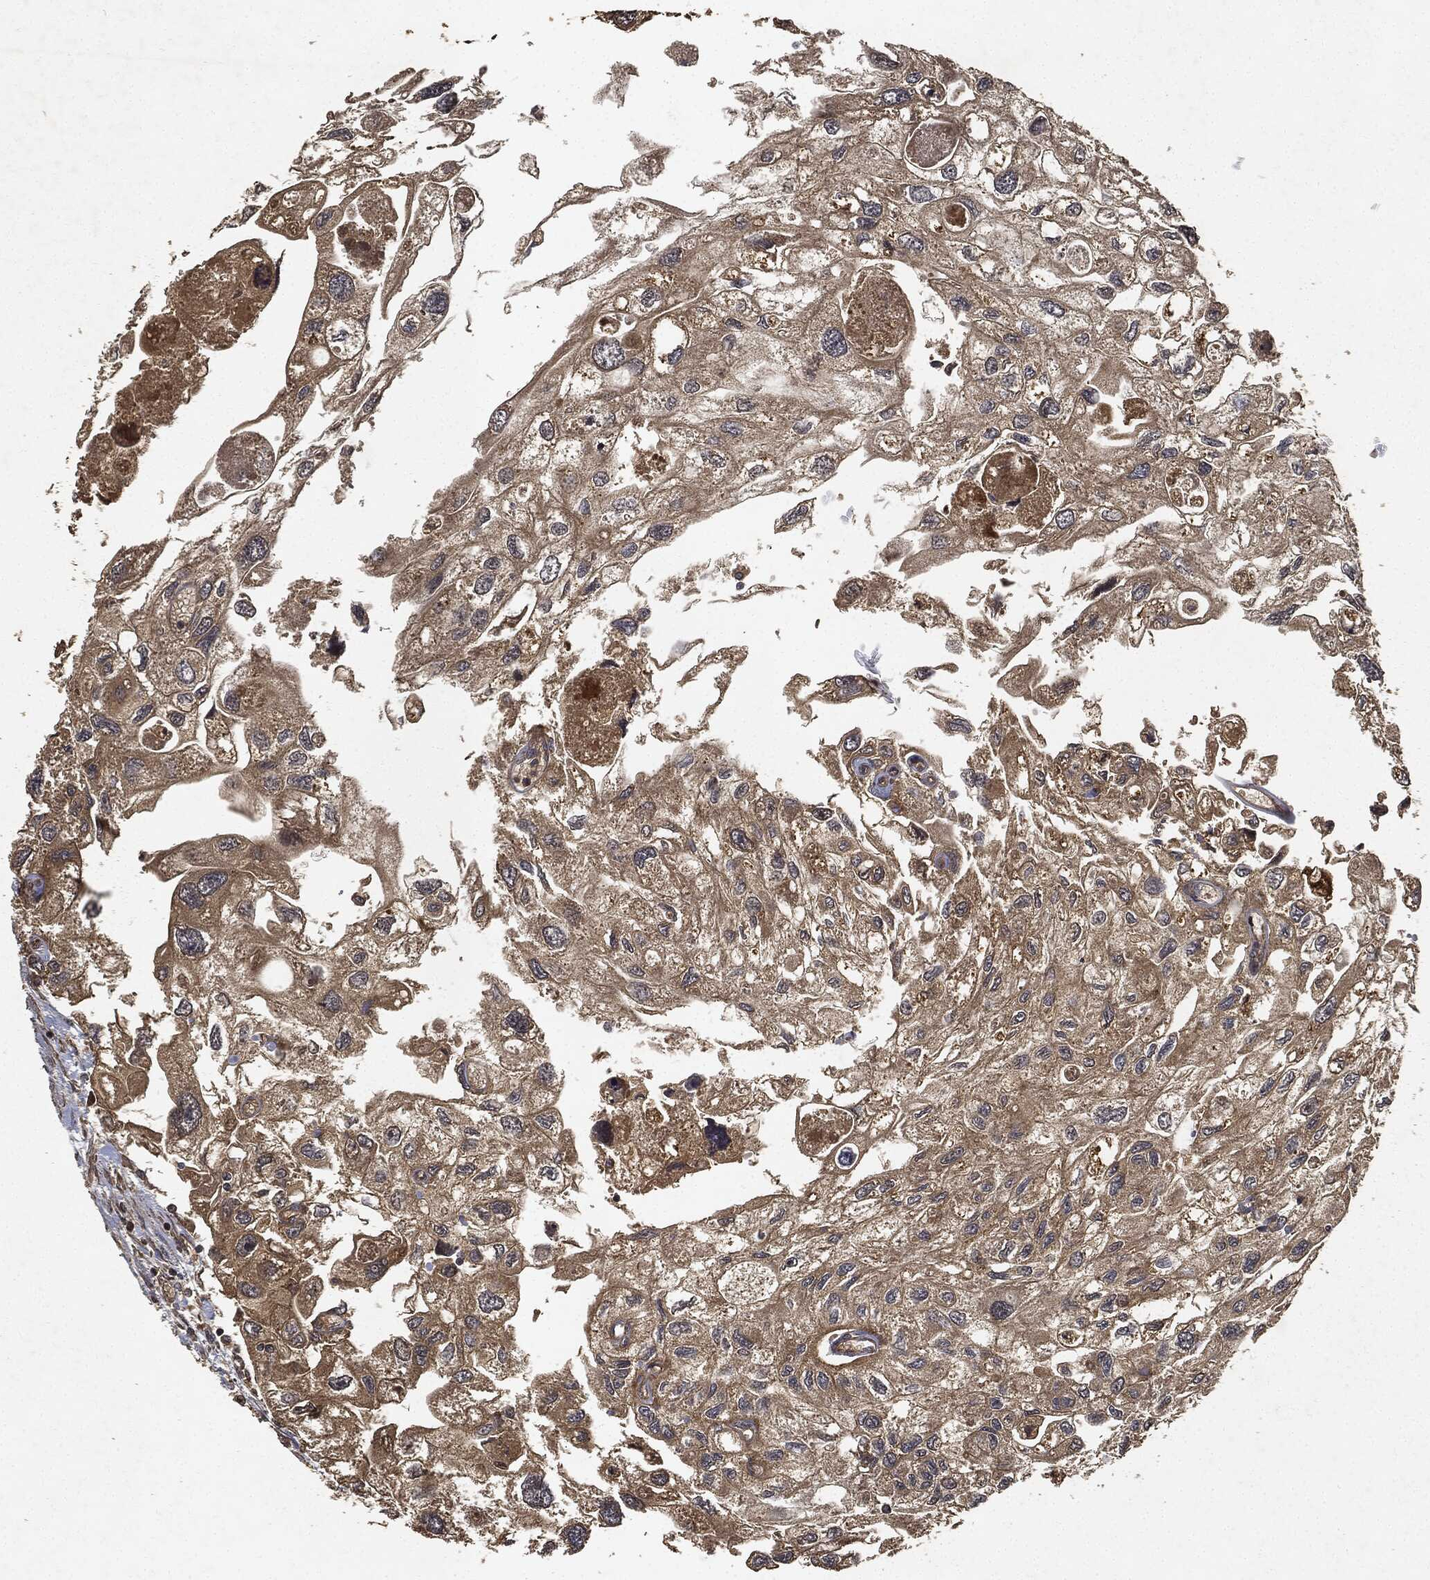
{"staining": {"intensity": "moderate", "quantity": ">75%", "location": "cytoplasmic/membranous"}, "tissue": "urothelial cancer", "cell_type": "Tumor cells", "image_type": "cancer", "snomed": [{"axis": "morphology", "description": "Urothelial carcinoma, High grade"}, {"axis": "topography", "description": "Urinary bladder"}], "caption": "Urothelial cancer was stained to show a protein in brown. There is medium levels of moderate cytoplasmic/membranous staining in approximately >75% of tumor cells. (DAB IHC, brown staining for protein, blue staining for nuclei).", "gene": "MLST8", "patient": {"sex": "male", "age": 59}}